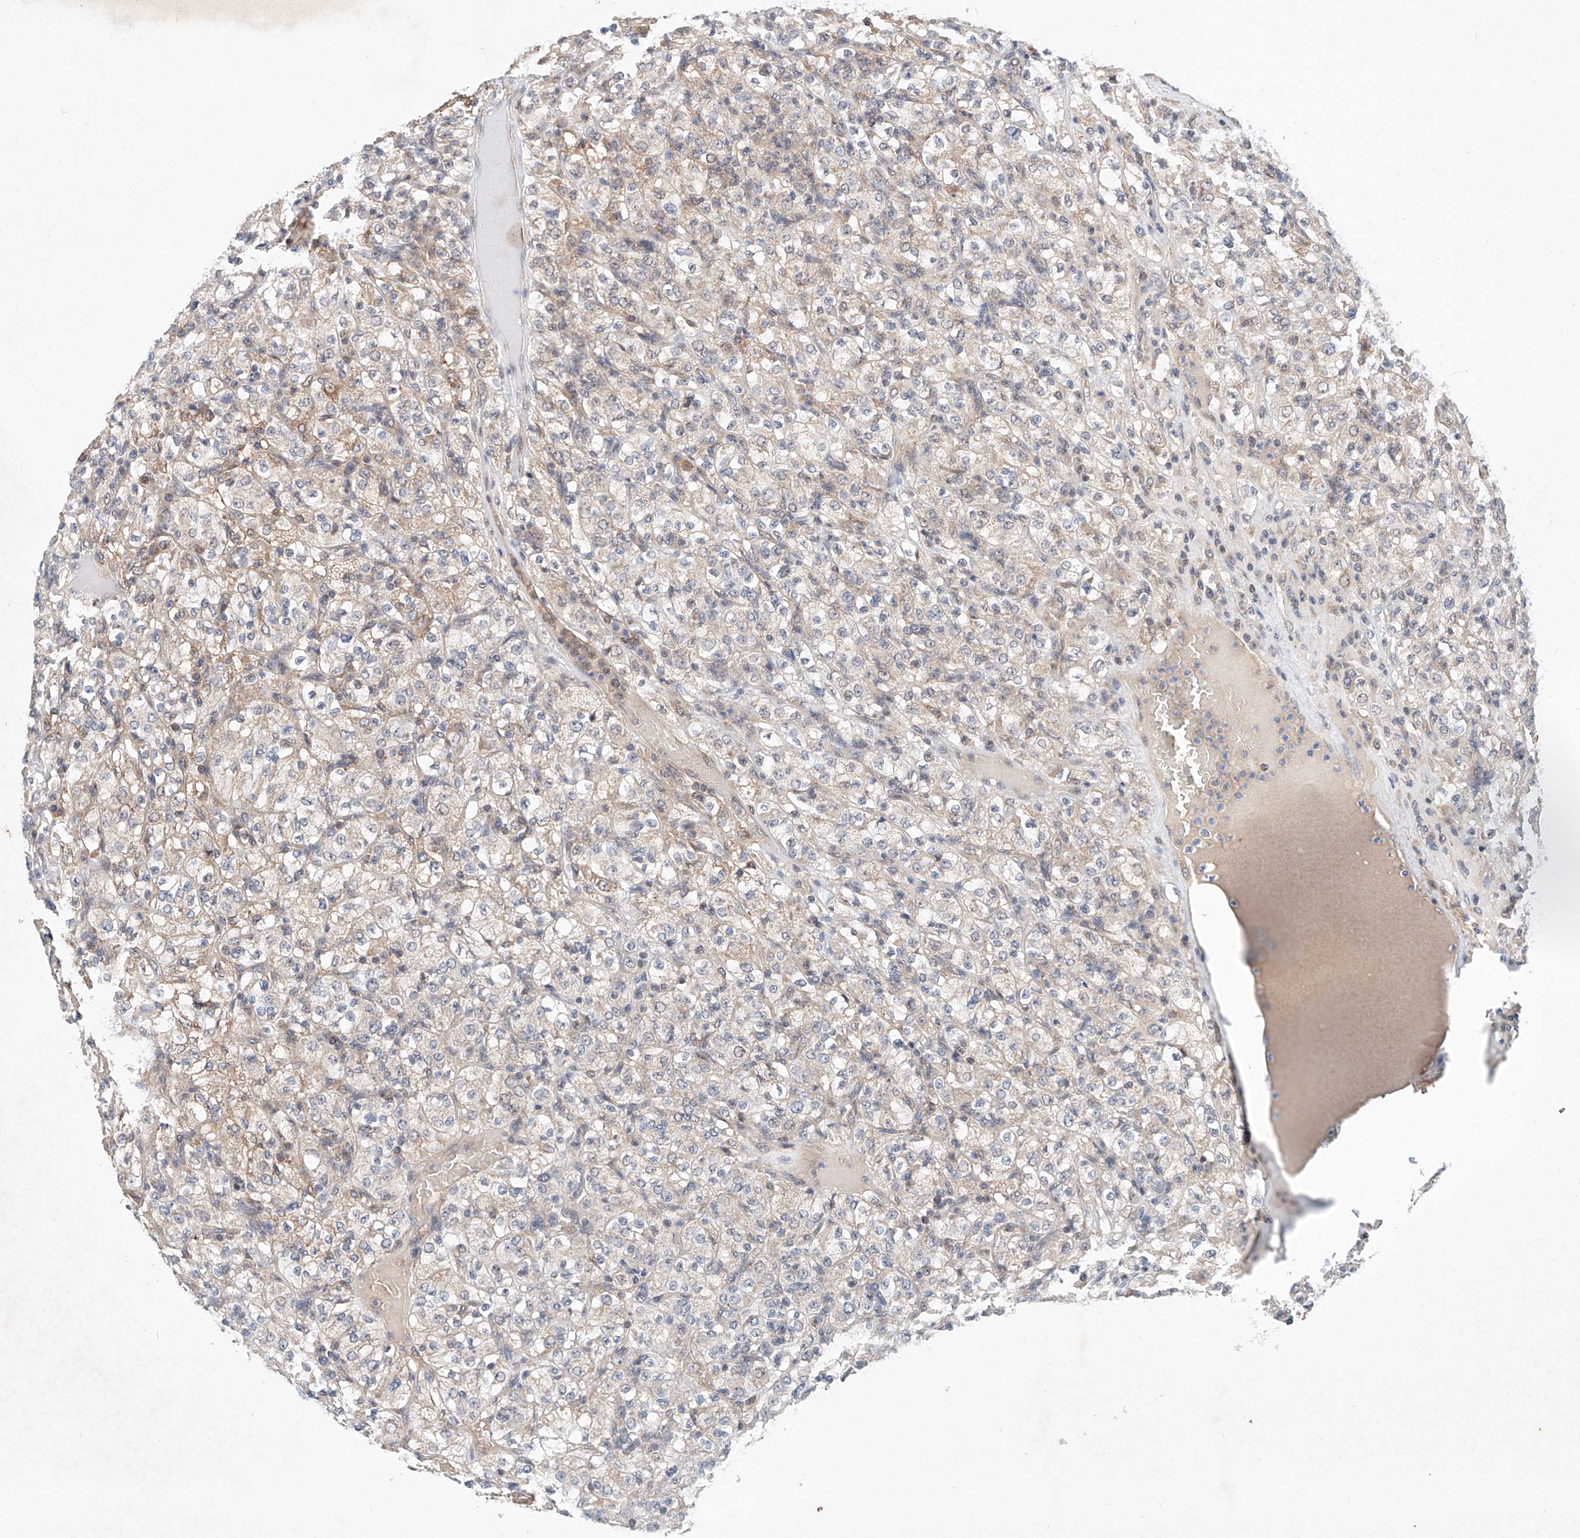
{"staining": {"intensity": "weak", "quantity": "<25%", "location": "cytoplasmic/membranous"}, "tissue": "renal cancer", "cell_type": "Tumor cells", "image_type": "cancer", "snomed": [{"axis": "morphology", "description": "Normal tissue, NOS"}, {"axis": "morphology", "description": "Adenocarcinoma, NOS"}, {"axis": "topography", "description": "Kidney"}], "caption": "Image shows no significant protein expression in tumor cells of adenocarcinoma (renal). Nuclei are stained in blue.", "gene": "FASTK", "patient": {"sex": "female", "age": 72}}